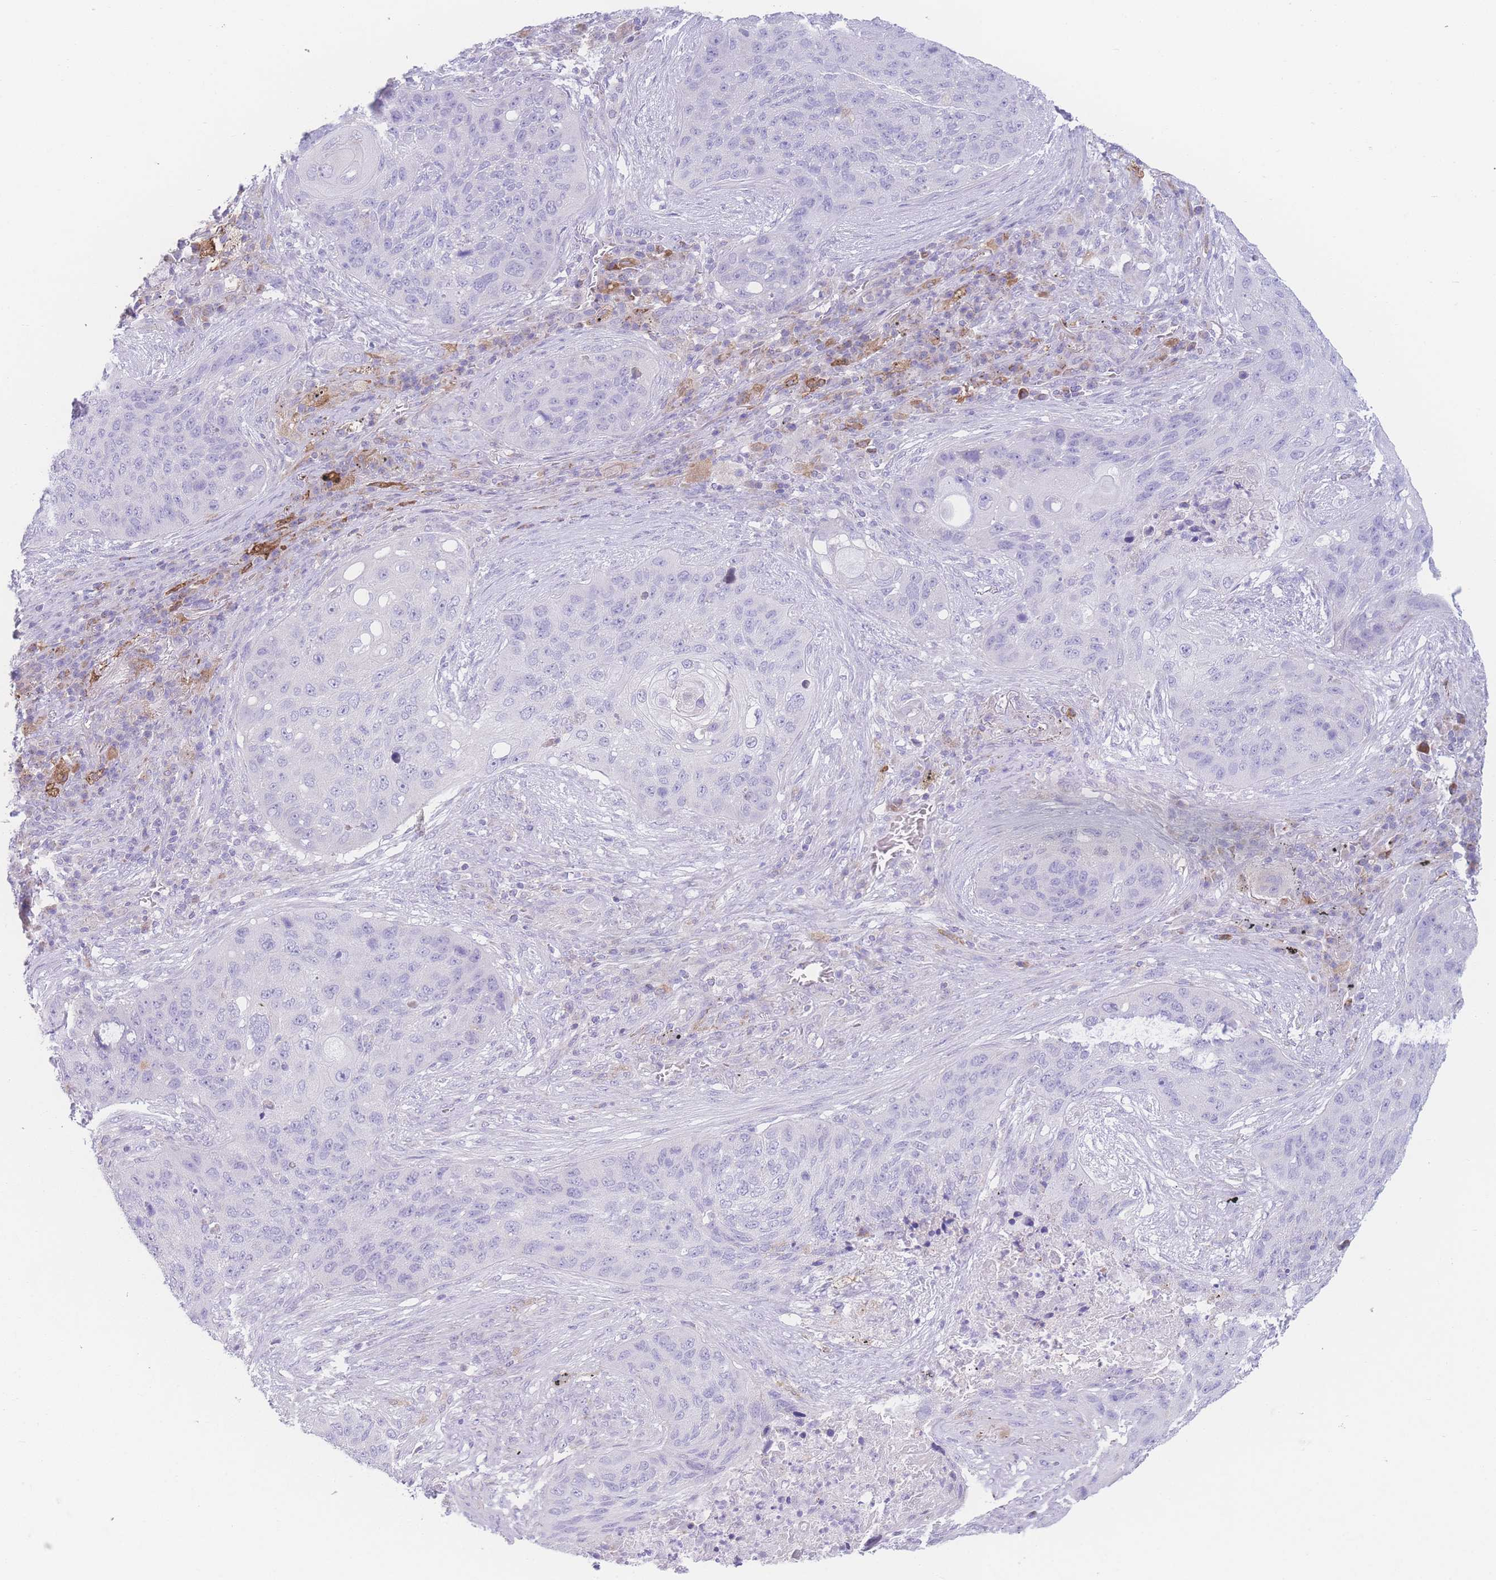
{"staining": {"intensity": "negative", "quantity": "none", "location": "none"}, "tissue": "lung cancer", "cell_type": "Tumor cells", "image_type": "cancer", "snomed": [{"axis": "morphology", "description": "Squamous cell carcinoma, NOS"}, {"axis": "topography", "description": "Lung"}], "caption": "IHC micrograph of human lung cancer (squamous cell carcinoma) stained for a protein (brown), which displays no positivity in tumor cells.", "gene": "NBEAL1", "patient": {"sex": "female", "age": 63}}